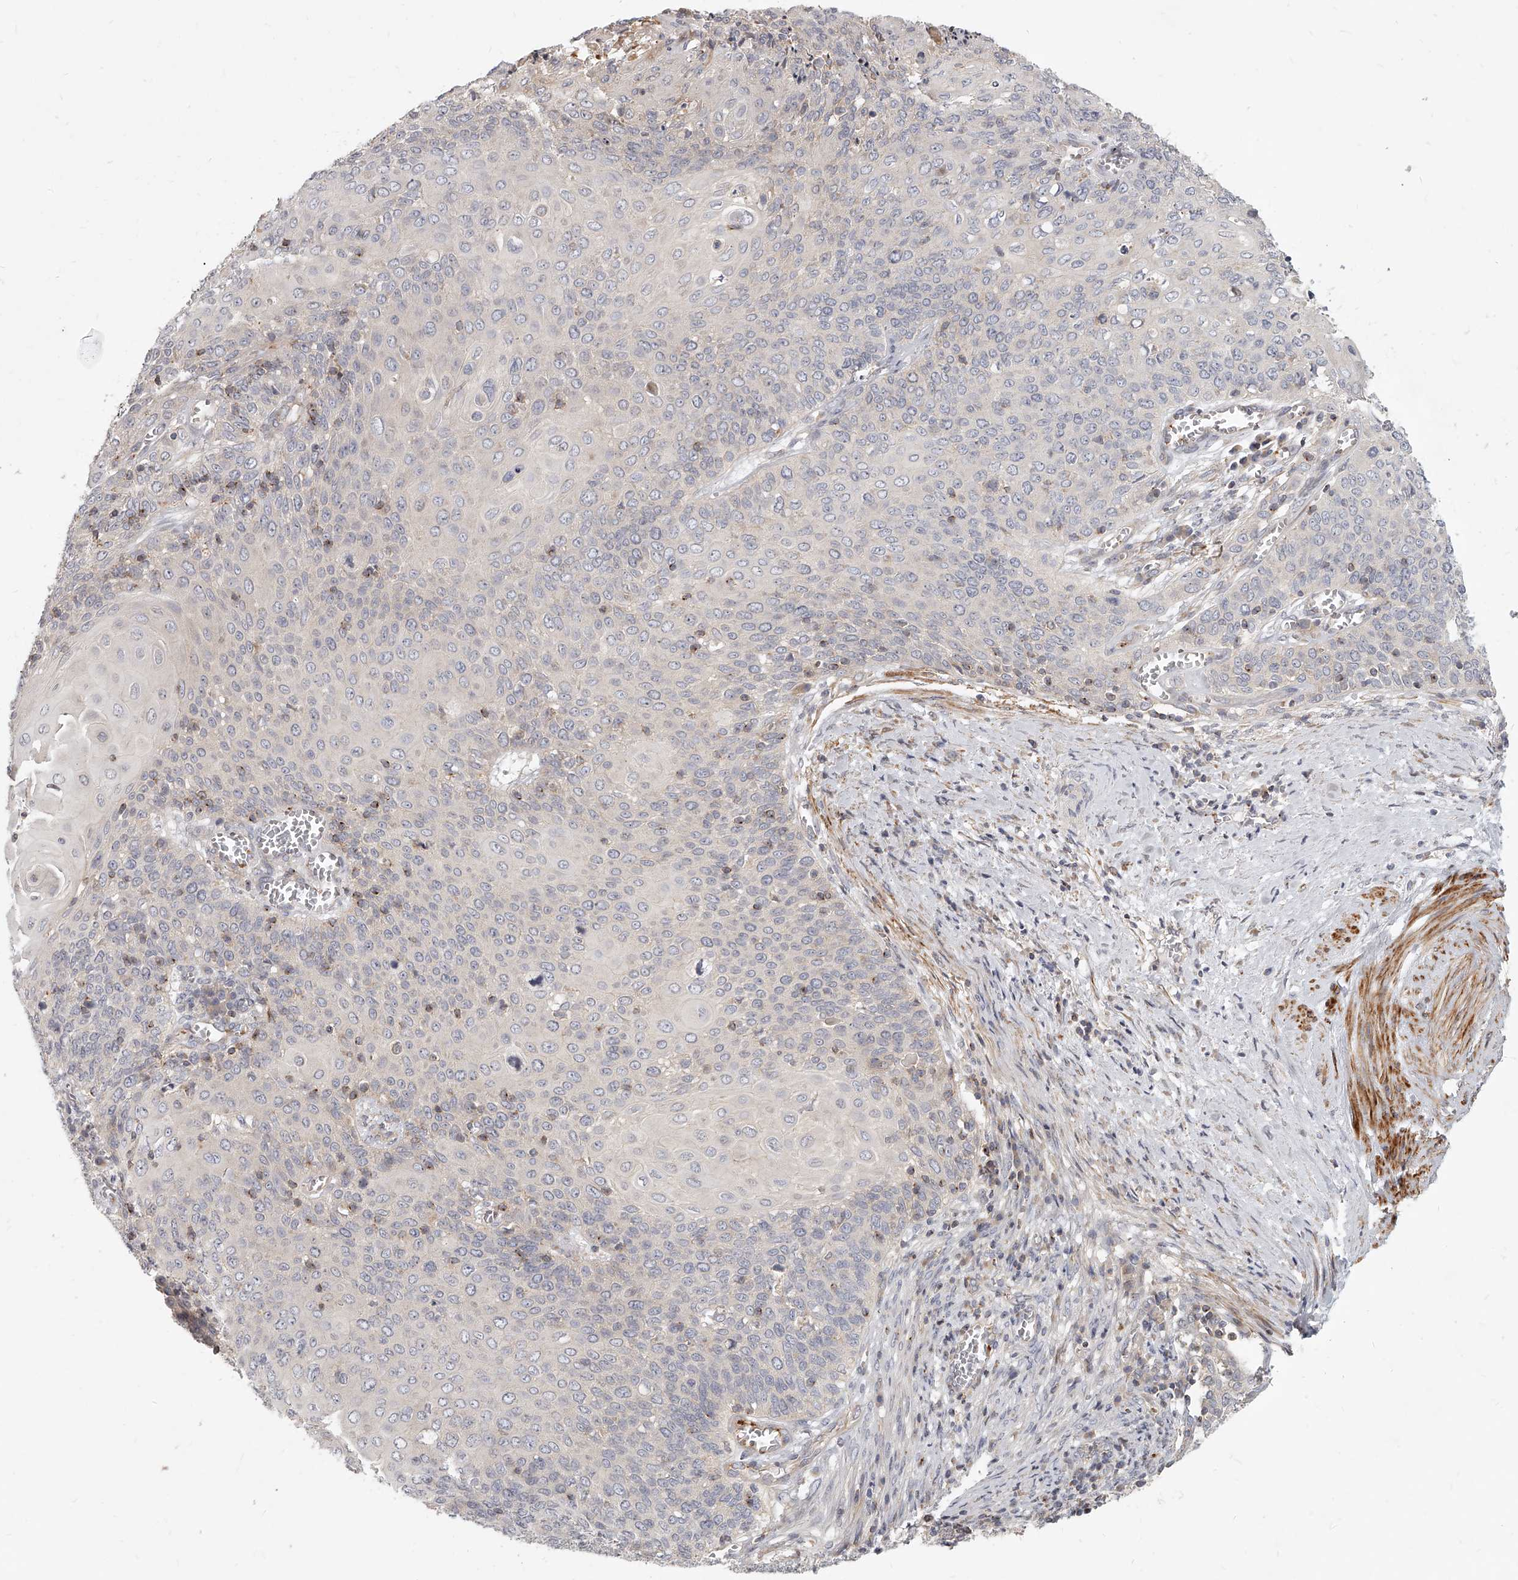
{"staining": {"intensity": "negative", "quantity": "none", "location": "none"}, "tissue": "cervical cancer", "cell_type": "Tumor cells", "image_type": "cancer", "snomed": [{"axis": "morphology", "description": "Squamous cell carcinoma, NOS"}, {"axis": "topography", "description": "Cervix"}], "caption": "Image shows no protein positivity in tumor cells of cervical cancer (squamous cell carcinoma) tissue.", "gene": "SLC37A1", "patient": {"sex": "female", "age": 39}}